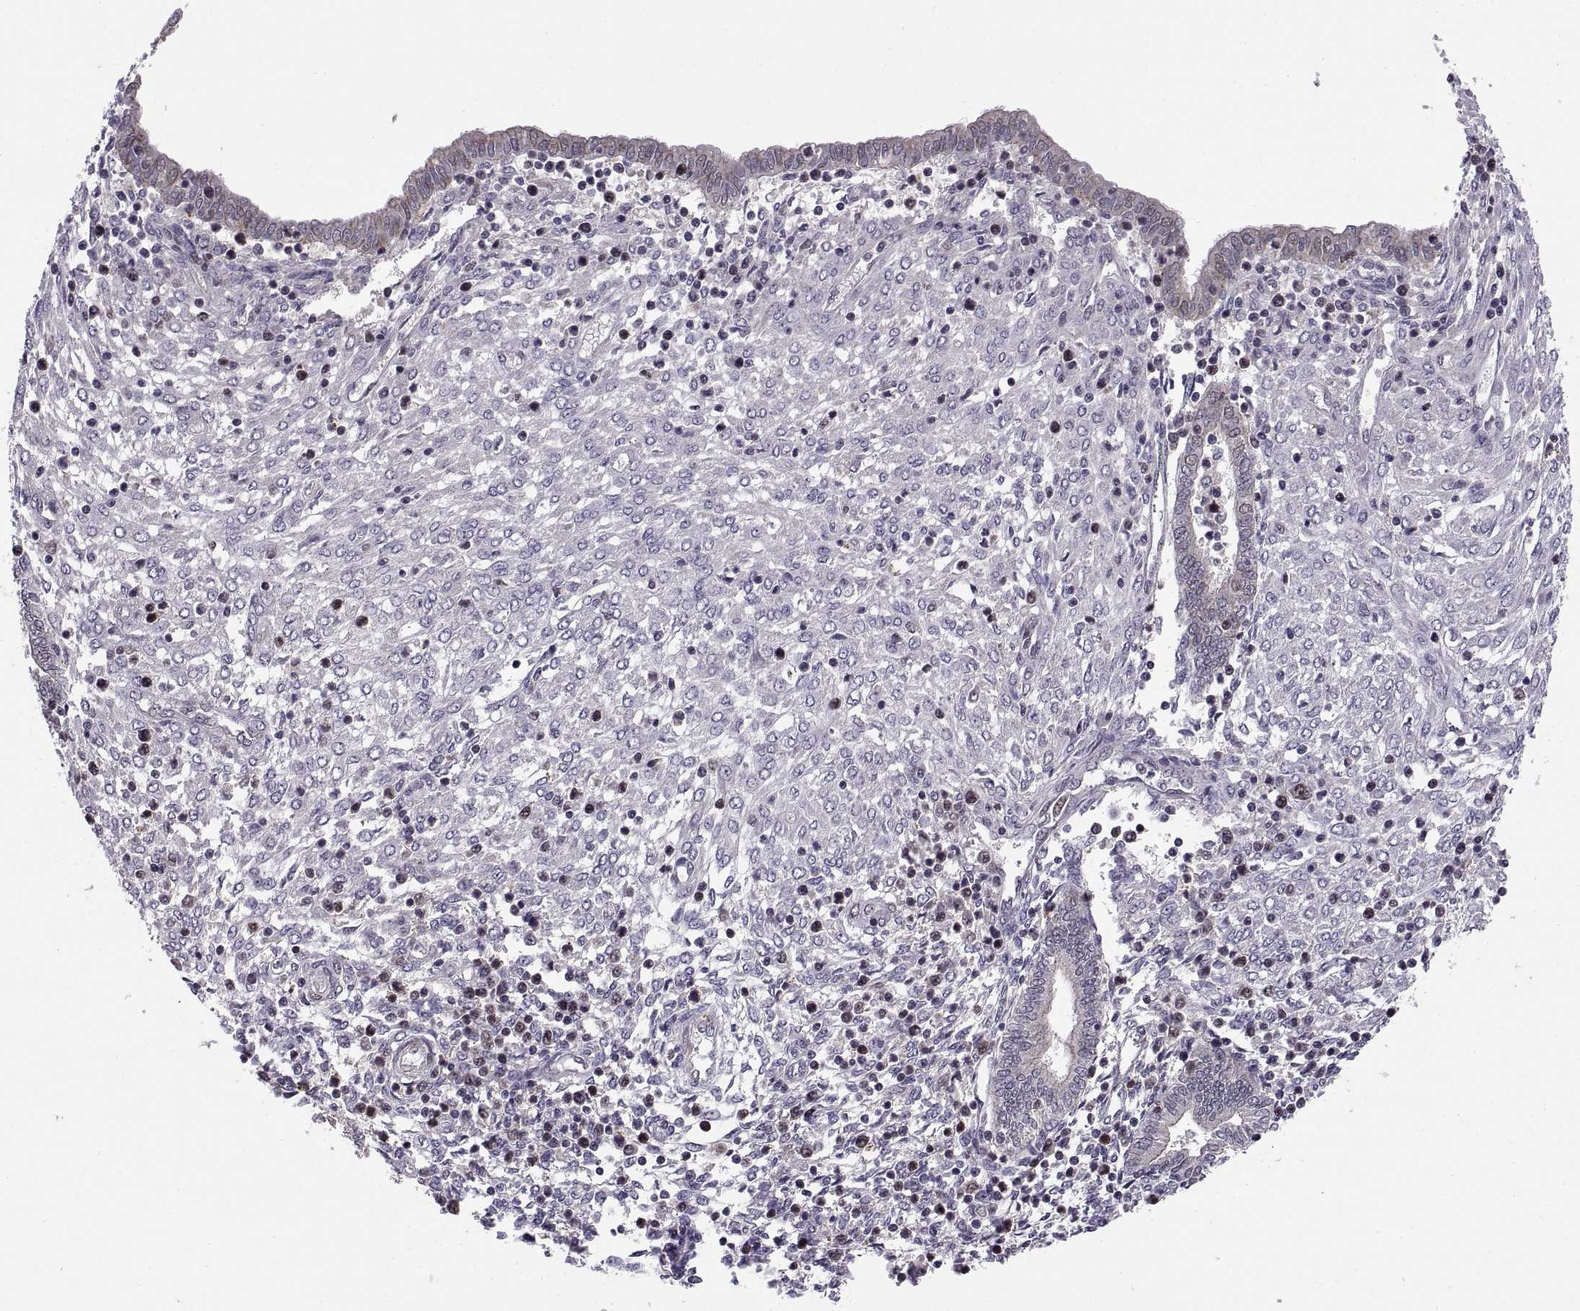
{"staining": {"intensity": "negative", "quantity": "none", "location": "none"}, "tissue": "endometrium", "cell_type": "Cells in endometrial stroma", "image_type": "normal", "snomed": [{"axis": "morphology", "description": "Normal tissue, NOS"}, {"axis": "topography", "description": "Endometrium"}], "caption": "Cells in endometrial stroma are negative for protein expression in unremarkable human endometrium. (DAB (3,3'-diaminobenzidine) immunohistochemistry (IHC) visualized using brightfield microscopy, high magnification).", "gene": "CHFR", "patient": {"sex": "female", "age": 42}}